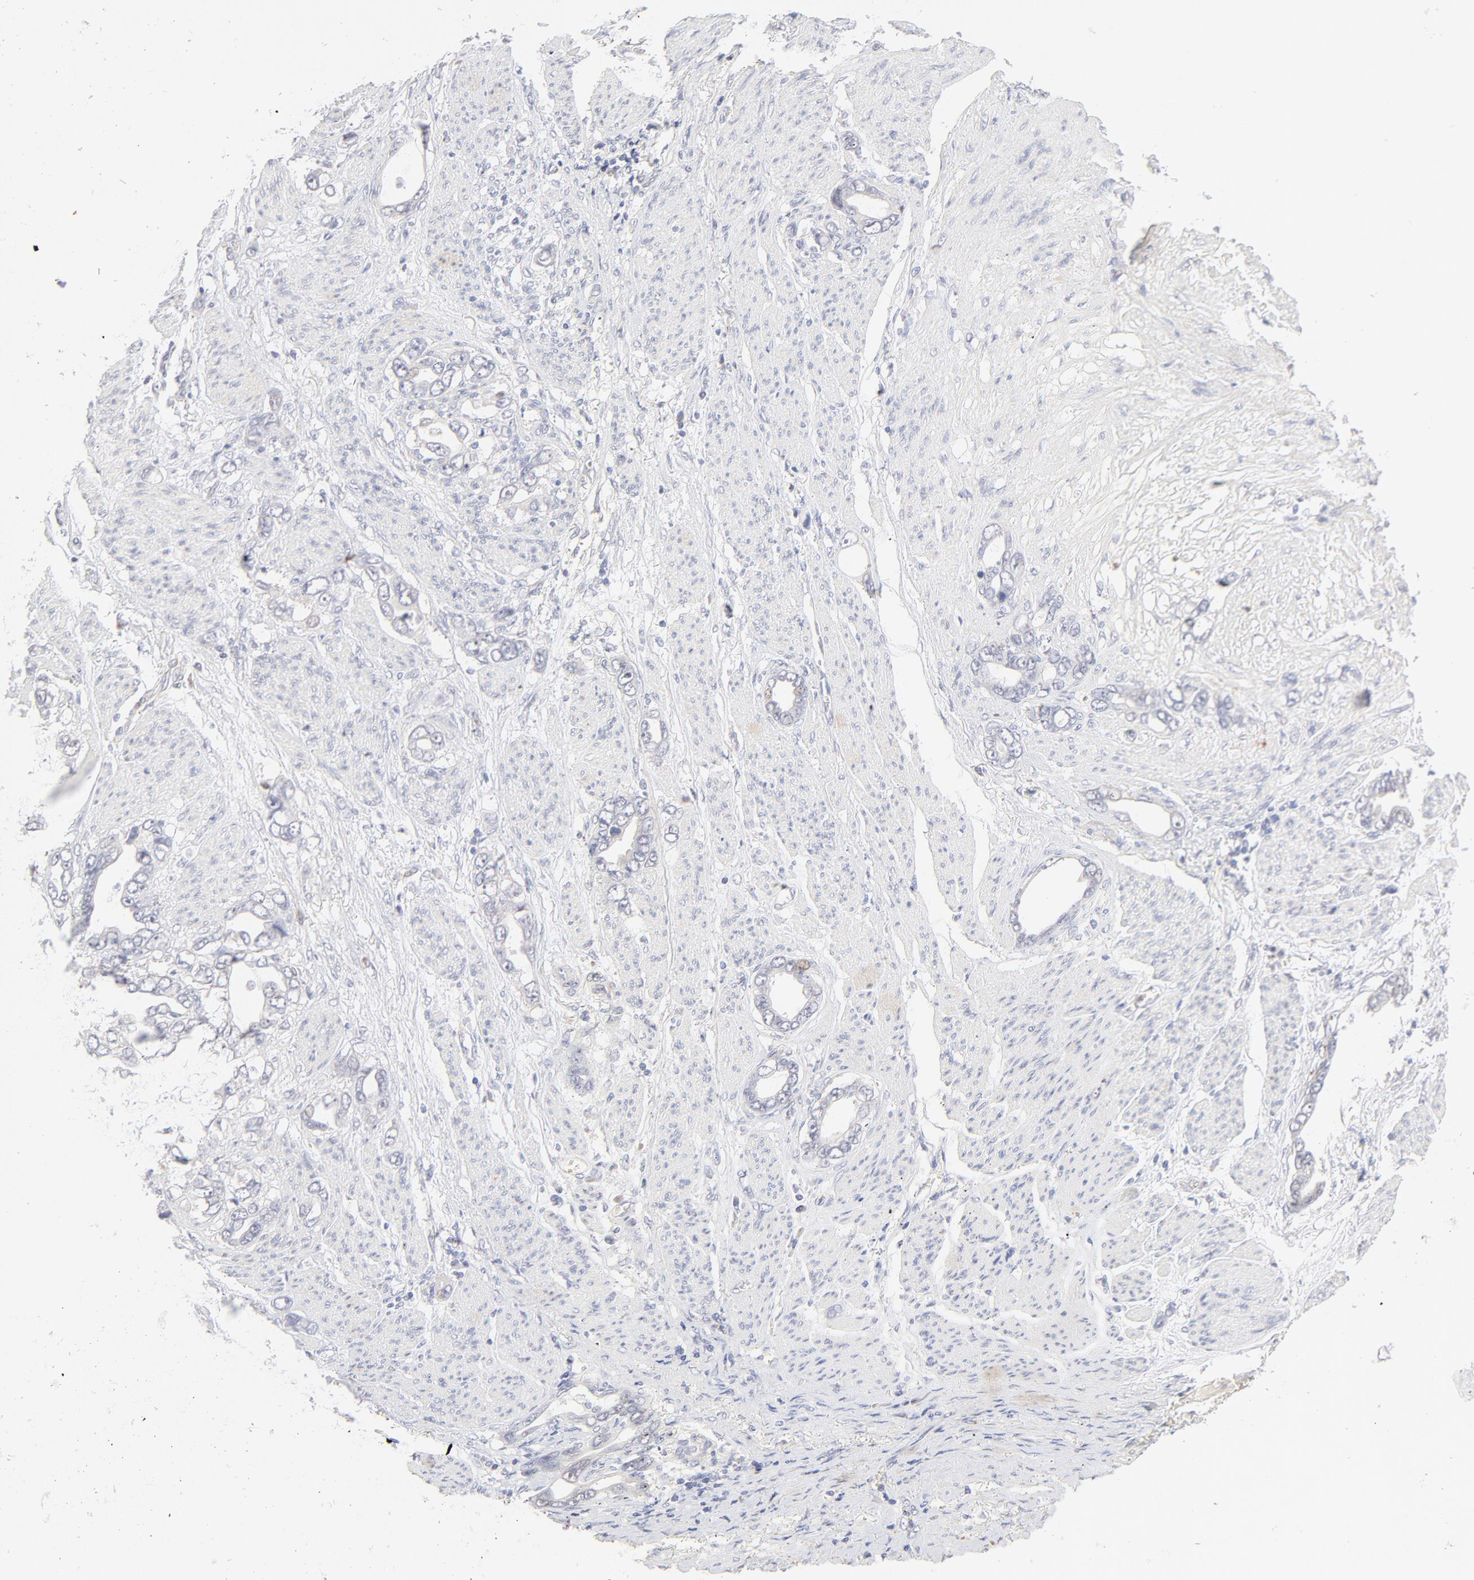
{"staining": {"intensity": "negative", "quantity": "none", "location": "none"}, "tissue": "stomach cancer", "cell_type": "Tumor cells", "image_type": "cancer", "snomed": [{"axis": "morphology", "description": "Adenocarcinoma, NOS"}, {"axis": "topography", "description": "Stomach"}], "caption": "DAB (3,3'-diaminobenzidine) immunohistochemical staining of stomach cancer (adenocarcinoma) reveals no significant positivity in tumor cells. The staining is performed using DAB (3,3'-diaminobenzidine) brown chromogen with nuclei counter-stained in using hematoxylin.", "gene": "NKX2-2", "patient": {"sex": "male", "age": 78}}